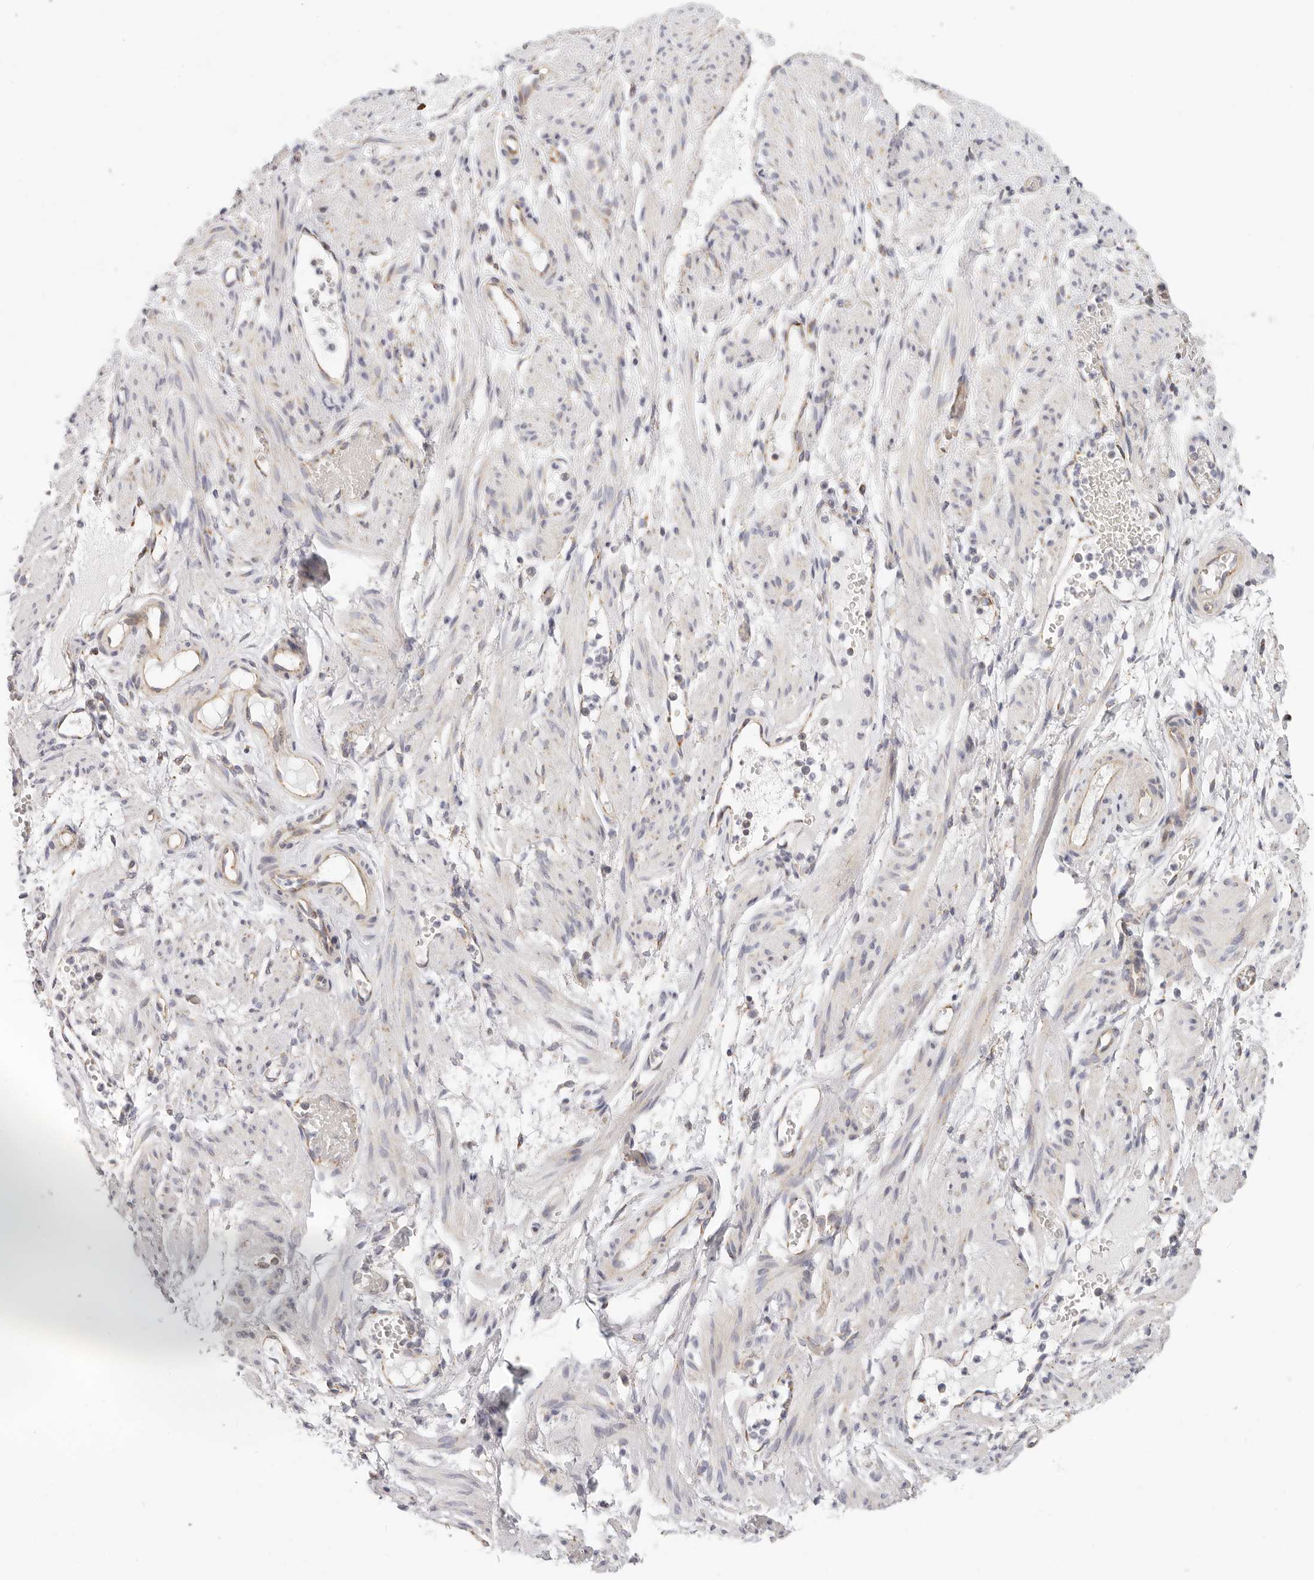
{"staining": {"intensity": "negative", "quantity": "none", "location": "none"}, "tissue": "adipose tissue", "cell_type": "Adipocytes", "image_type": "normal", "snomed": [{"axis": "morphology", "description": "Normal tissue, NOS"}, {"axis": "topography", "description": "Smooth muscle"}, {"axis": "topography", "description": "Peripheral nerve tissue"}], "caption": "This is an immunohistochemistry micrograph of normal human adipose tissue. There is no positivity in adipocytes.", "gene": "AFDN", "patient": {"sex": "female", "age": 39}}